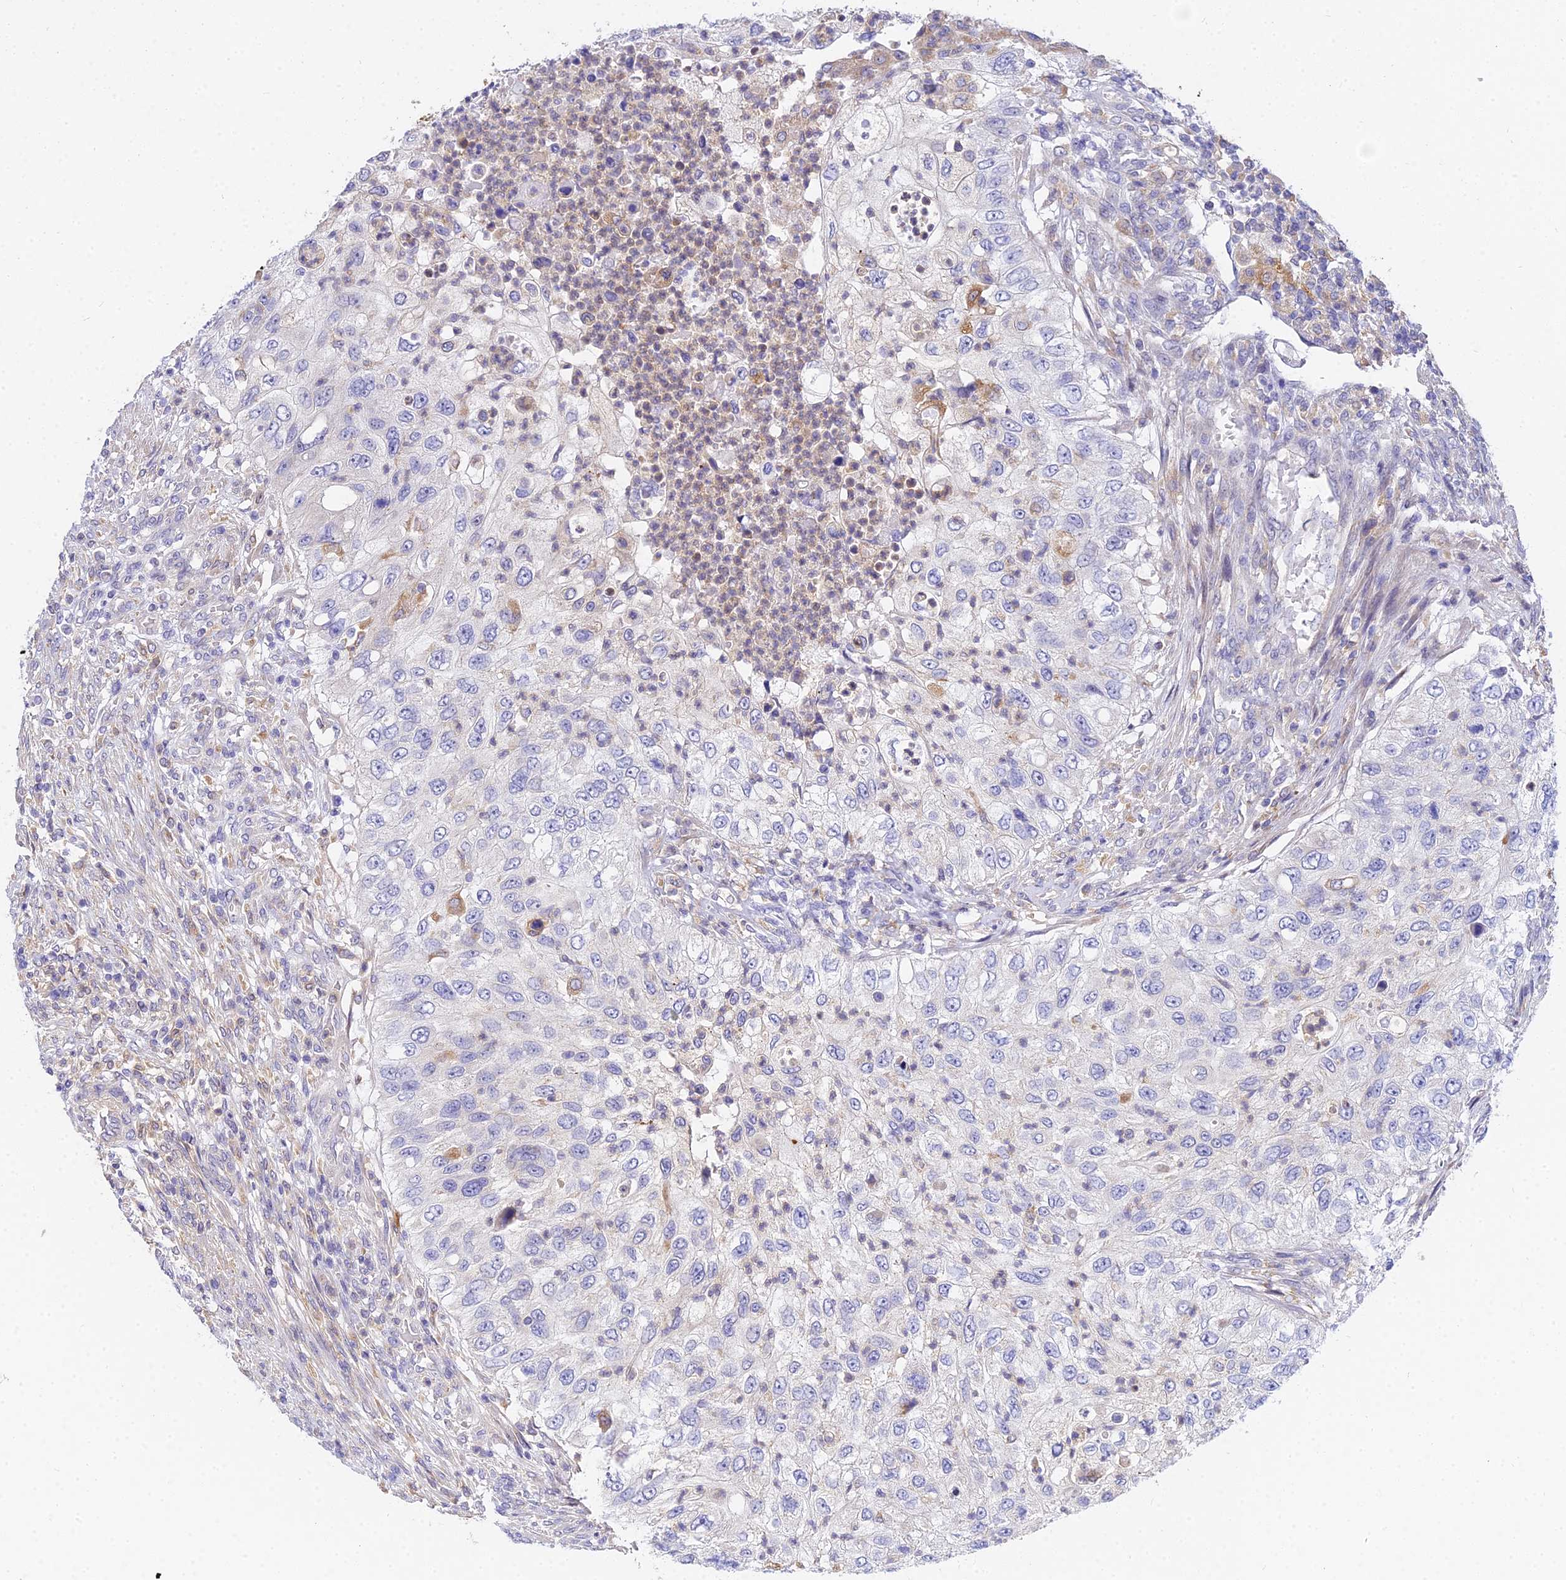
{"staining": {"intensity": "negative", "quantity": "none", "location": "none"}, "tissue": "urothelial cancer", "cell_type": "Tumor cells", "image_type": "cancer", "snomed": [{"axis": "morphology", "description": "Urothelial carcinoma, High grade"}, {"axis": "topography", "description": "Urinary bladder"}], "caption": "Tumor cells show no significant staining in urothelial cancer.", "gene": "ARL8B", "patient": {"sex": "female", "age": 60}}